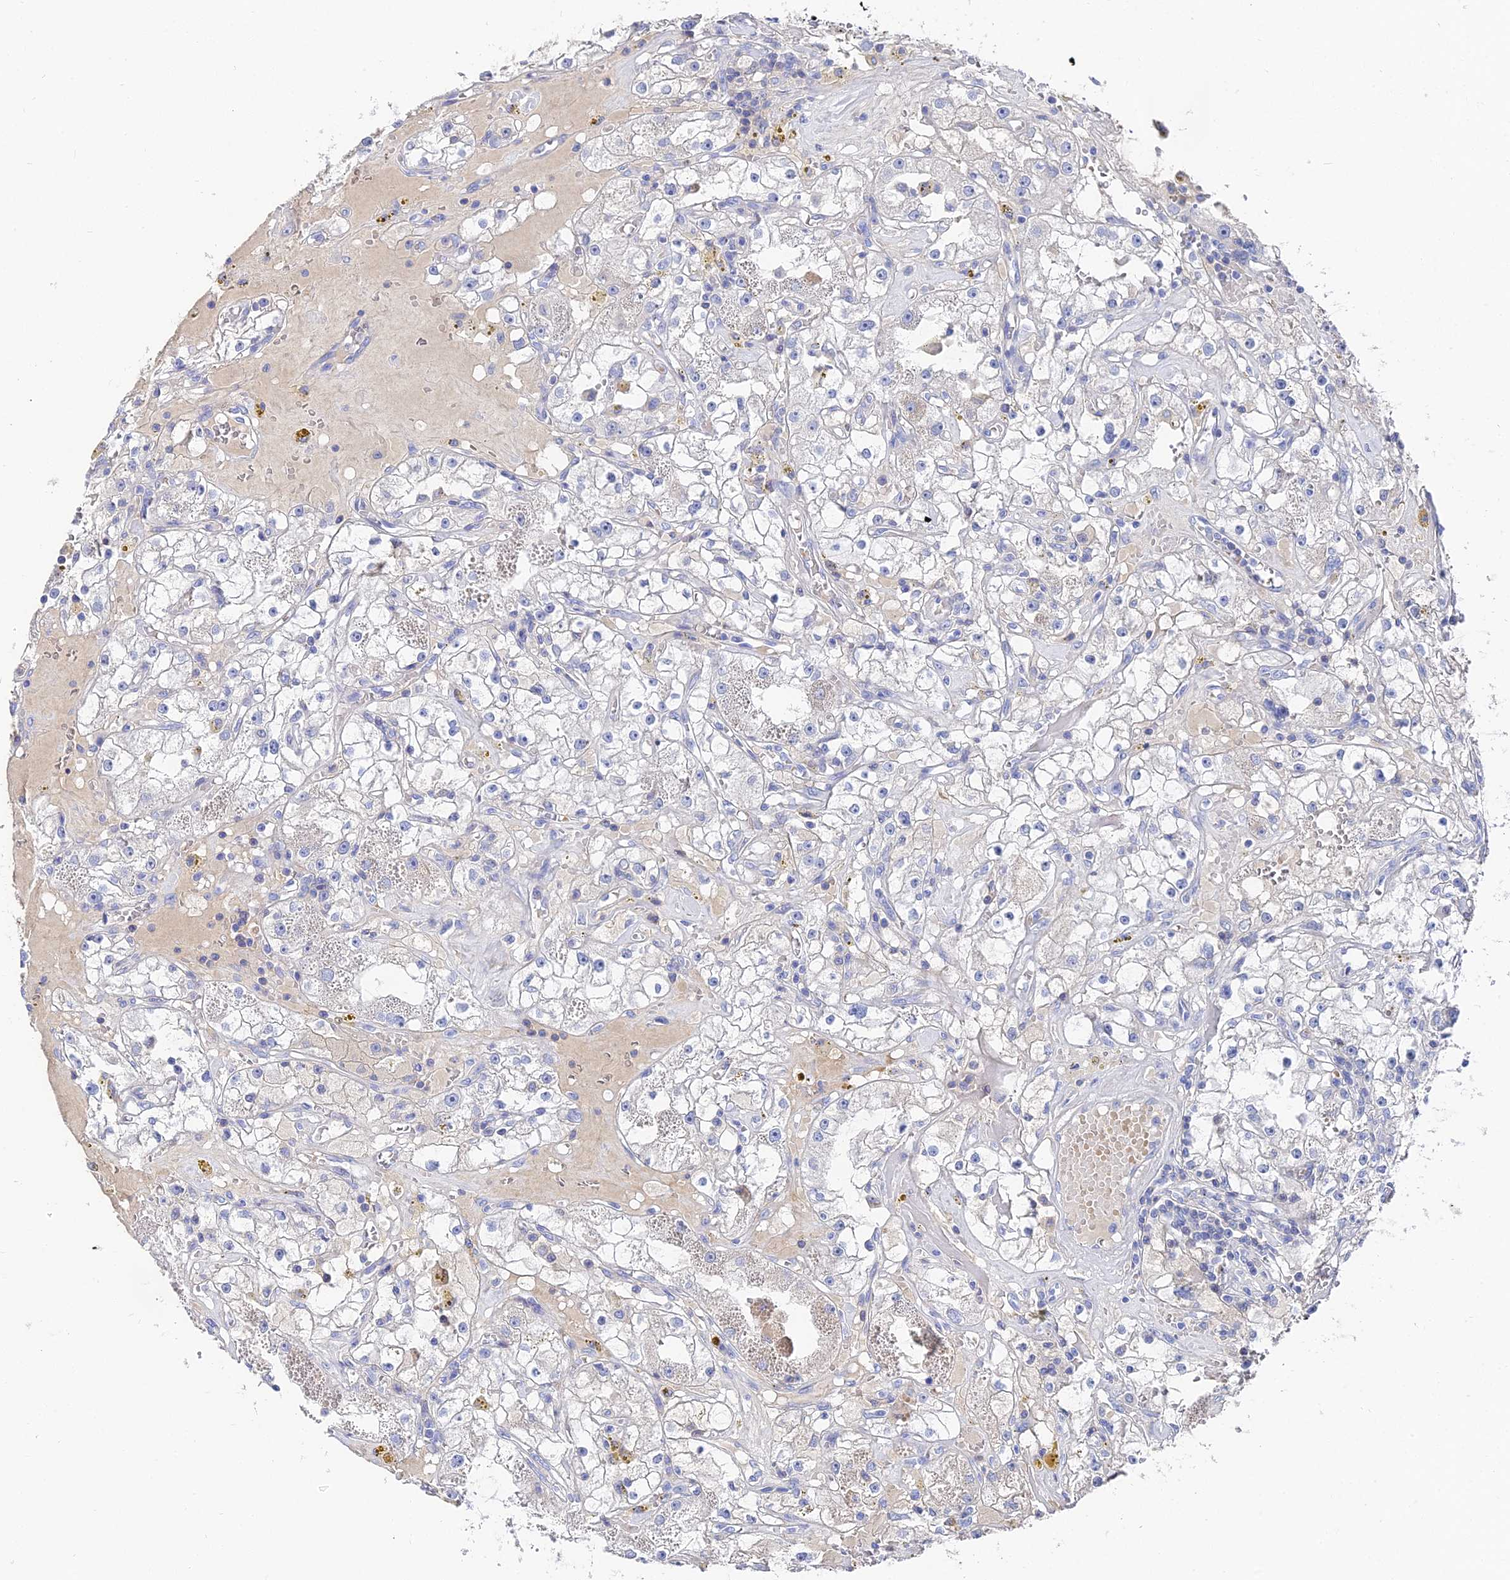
{"staining": {"intensity": "negative", "quantity": "none", "location": "none"}, "tissue": "renal cancer", "cell_type": "Tumor cells", "image_type": "cancer", "snomed": [{"axis": "morphology", "description": "Adenocarcinoma, NOS"}, {"axis": "topography", "description": "Kidney"}], "caption": "Renal cancer (adenocarcinoma) was stained to show a protein in brown. There is no significant expression in tumor cells.", "gene": "KRT17", "patient": {"sex": "male", "age": 56}}